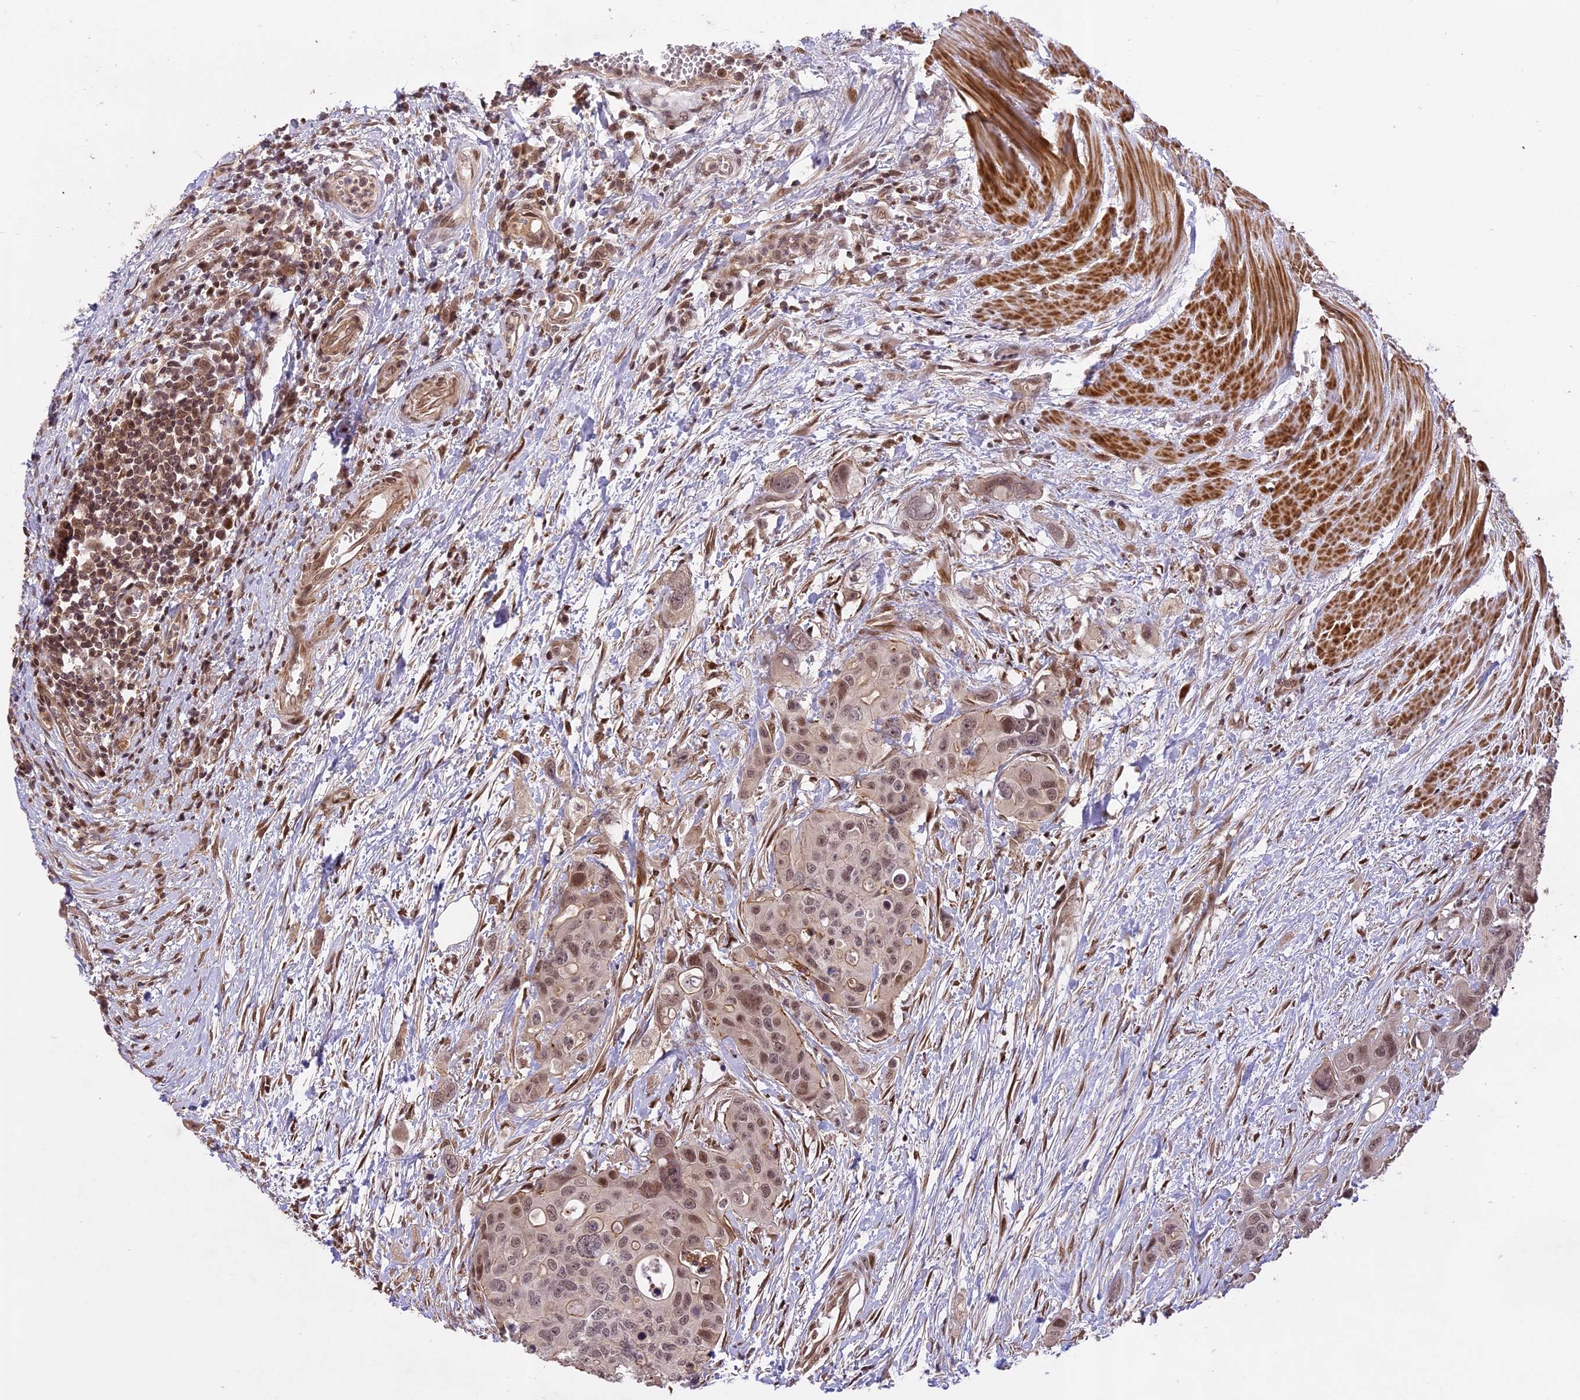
{"staining": {"intensity": "moderate", "quantity": ">75%", "location": "nuclear"}, "tissue": "colorectal cancer", "cell_type": "Tumor cells", "image_type": "cancer", "snomed": [{"axis": "morphology", "description": "Adenocarcinoma, NOS"}, {"axis": "topography", "description": "Colon"}], "caption": "A medium amount of moderate nuclear staining is seen in approximately >75% of tumor cells in colorectal cancer (adenocarcinoma) tissue. (DAB (3,3'-diaminobenzidine) IHC, brown staining for protein, blue staining for nuclei).", "gene": "PRELID2", "patient": {"sex": "male", "age": 77}}